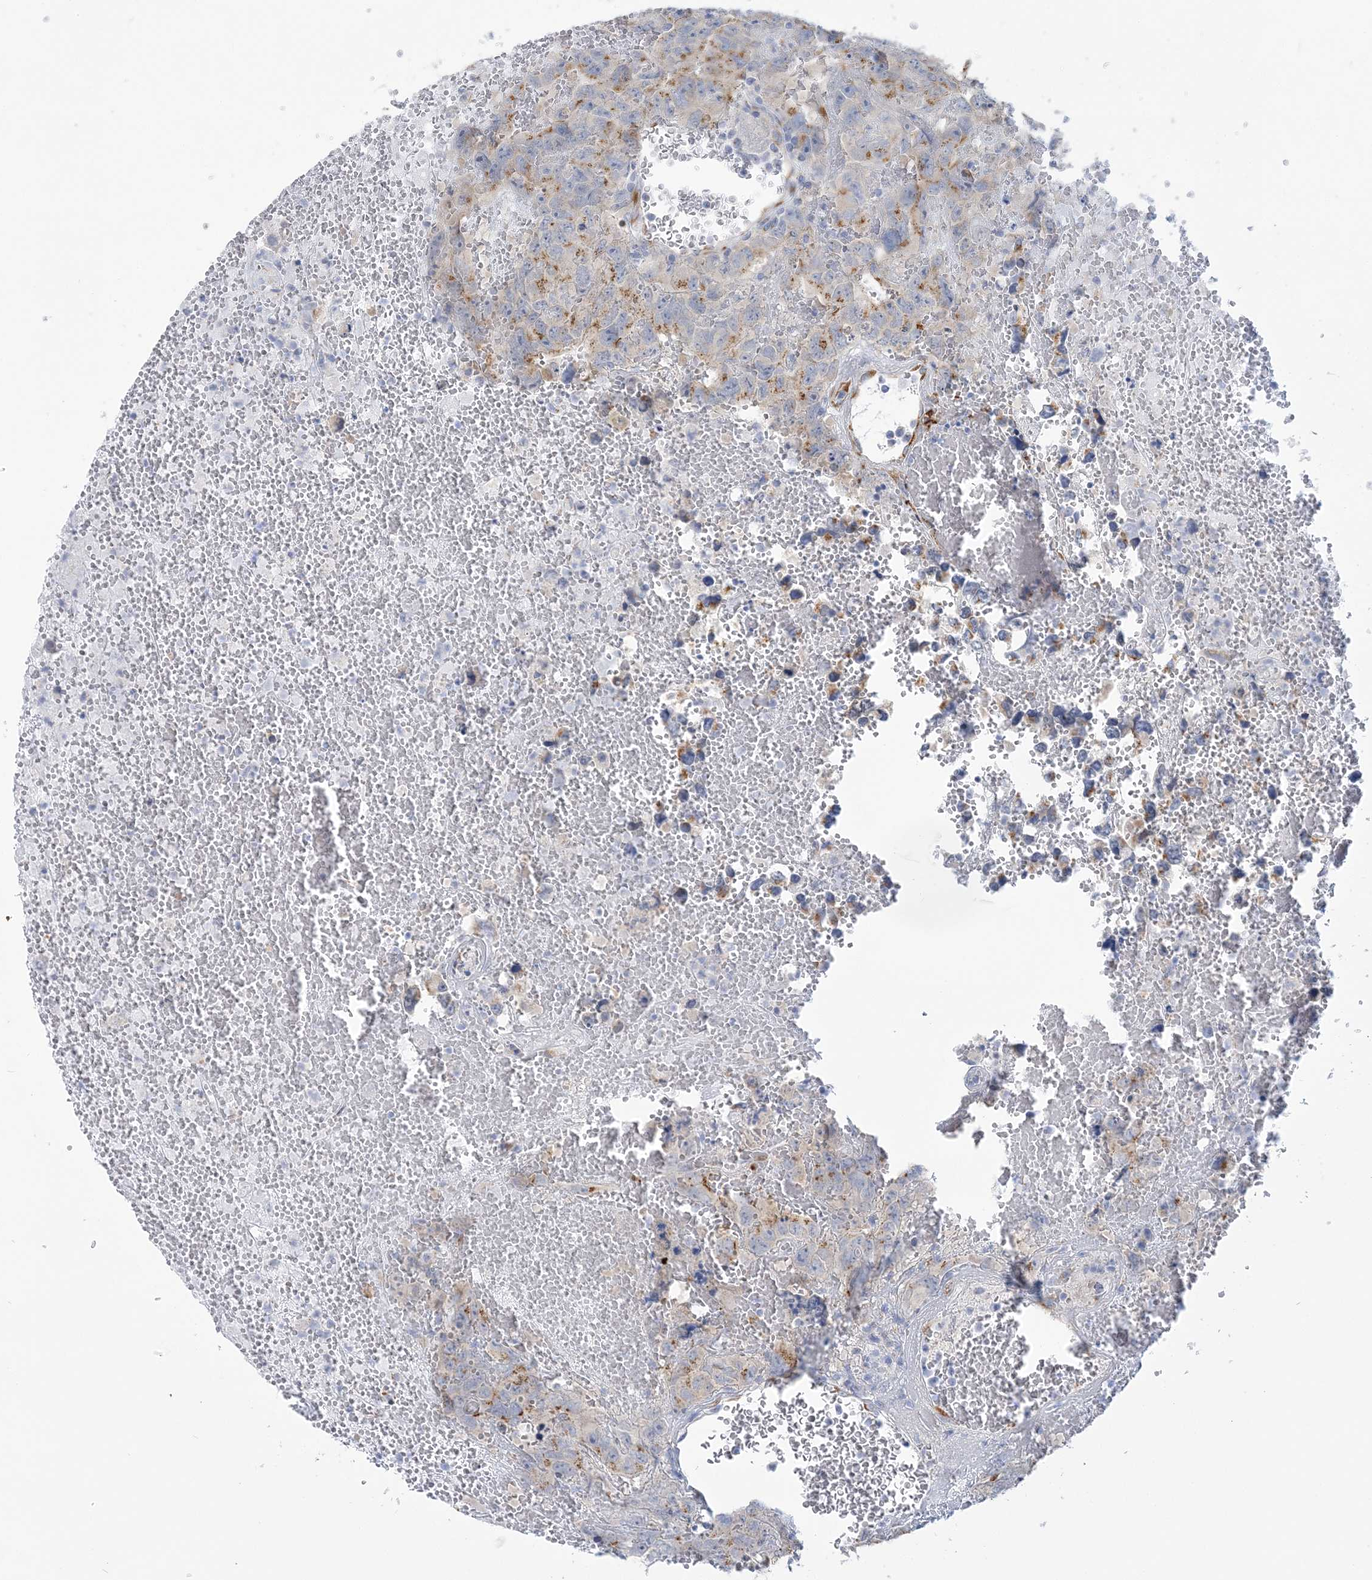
{"staining": {"intensity": "moderate", "quantity": "25%-75%", "location": "cytoplasmic/membranous"}, "tissue": "testis cancer", "cell_type": "Tumor cells", "image_type": "cancer", "snomed": [{"axis": "morphology", "description": "Carcinoma, Embryonal, NOS"}, {"axis": "topography", "description": "Testis"}], "caption": "An immunohistochemistry (IHC) histopathology image of neoplastic tissue is shown. Protein staining in brown shows moderate cytoplasmic/membranous positivity in embryonal carcinoma (testis) within tumor cells.", "gene": "PLEKHG4B", "patient": {"sex": "male", "age": 45}}